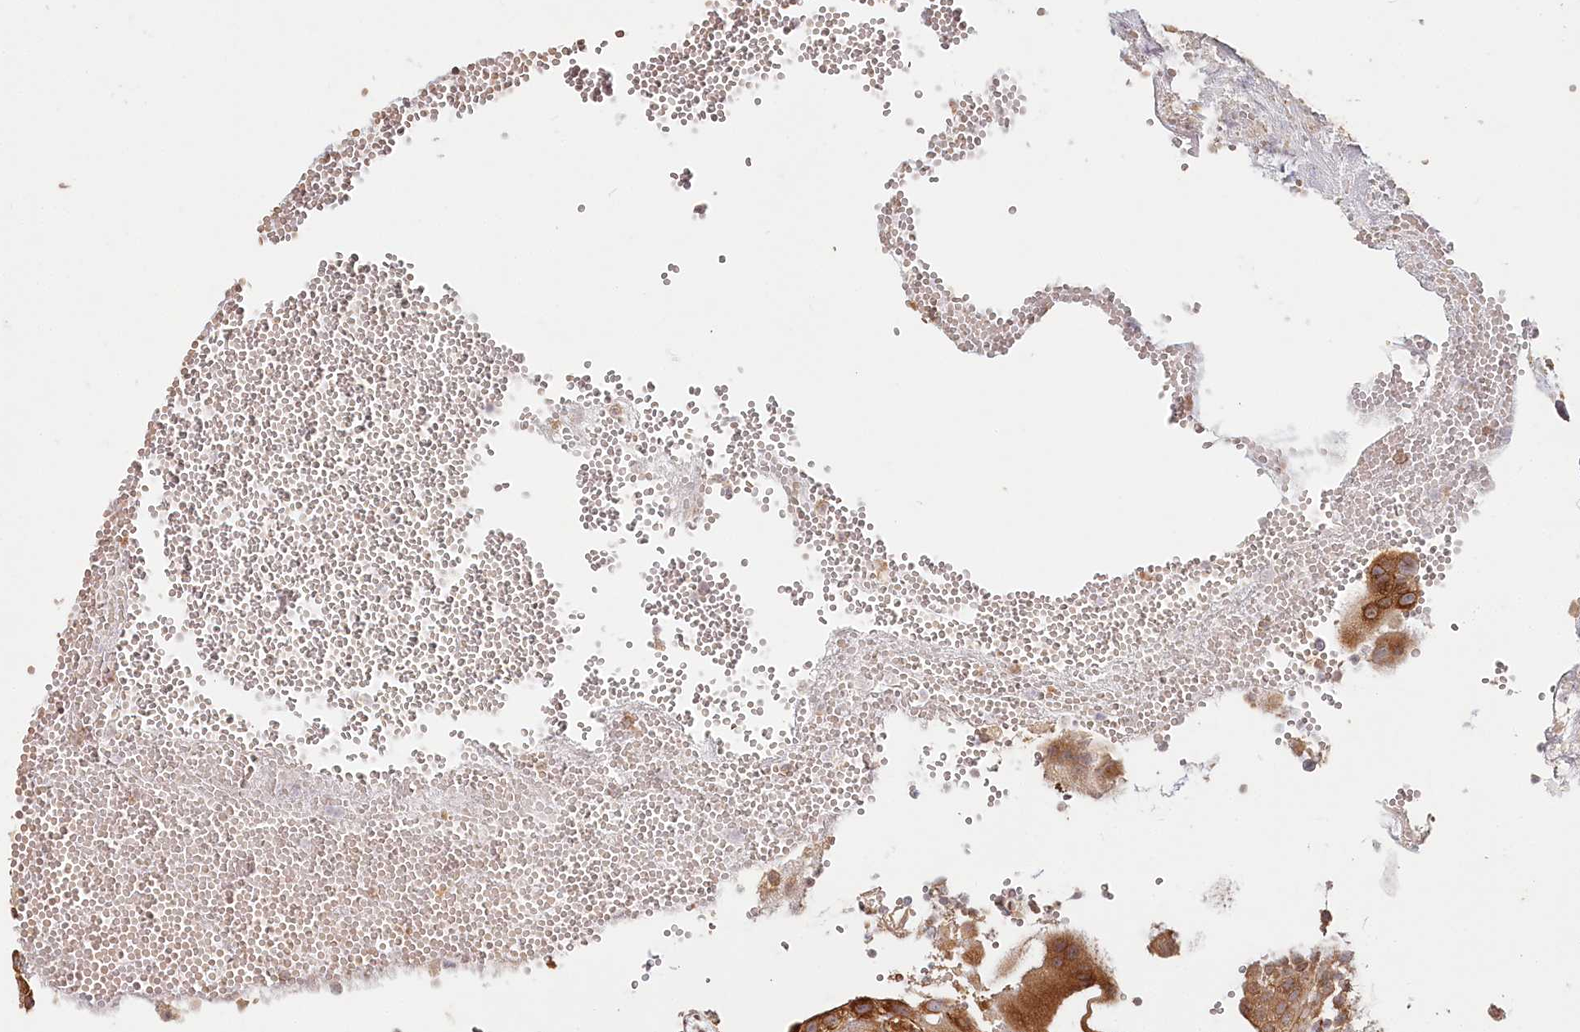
{"staining": {"intensity": "strong", "quantity": ">75%", "location": "cytoplasmic/membranous"}, "tissue": "placenta", "cell_type": "Decidual cells", "image_type": "normal", "snomed": [{"axis": "morphology", "description": "Normal tissue, NOS"}, {"axis": "topography", "description": "Placenta"}], "caption": "This micrograph exhibits IHC staining of unremarkable placenta, with high strong cytoplasmic/membranous expression in about >75% of decidual cells.", "gene": "OTUD4", "patient": {"sex": "female", "age": 18}}